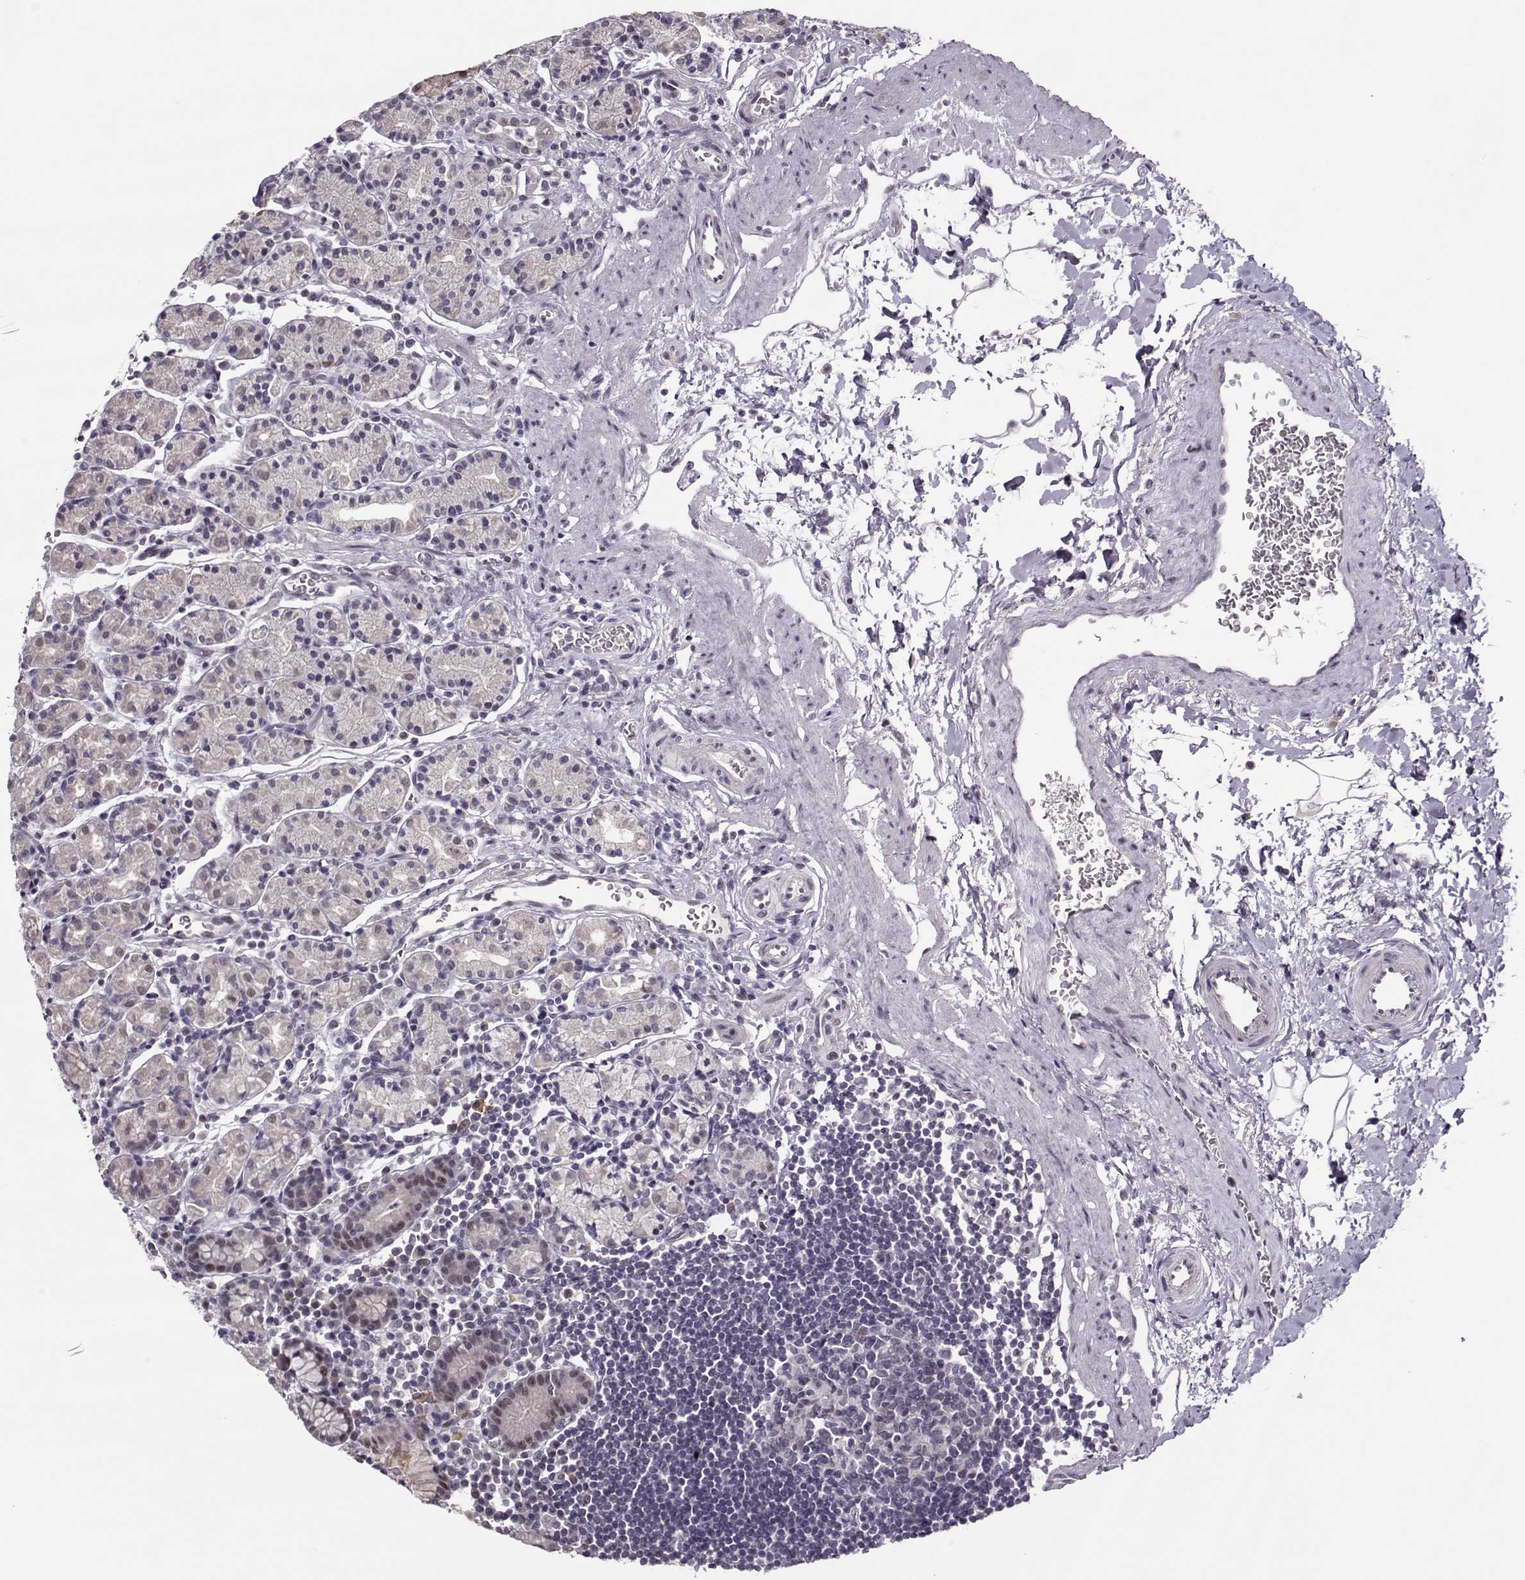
{"staining": {"intensity": "negative", "quantity": "none", "location": "none"}, "tissue": "stomach", "cell_type": "Glandular cells", "image_type": "normal", "snomed": [{"axis": "morphology", "description": "Normal tissue, NOS"}, {"axis": "topography", "description": "Stomach, upper"}, {"axis": "topography", "description": "Stomach"}], "caption": "This is an IHC photomicrograph of benign human stomach. There is no expression in glandular cells.", "gene": "LIN28A", "patient": {"sex": "male", "age": 62}}